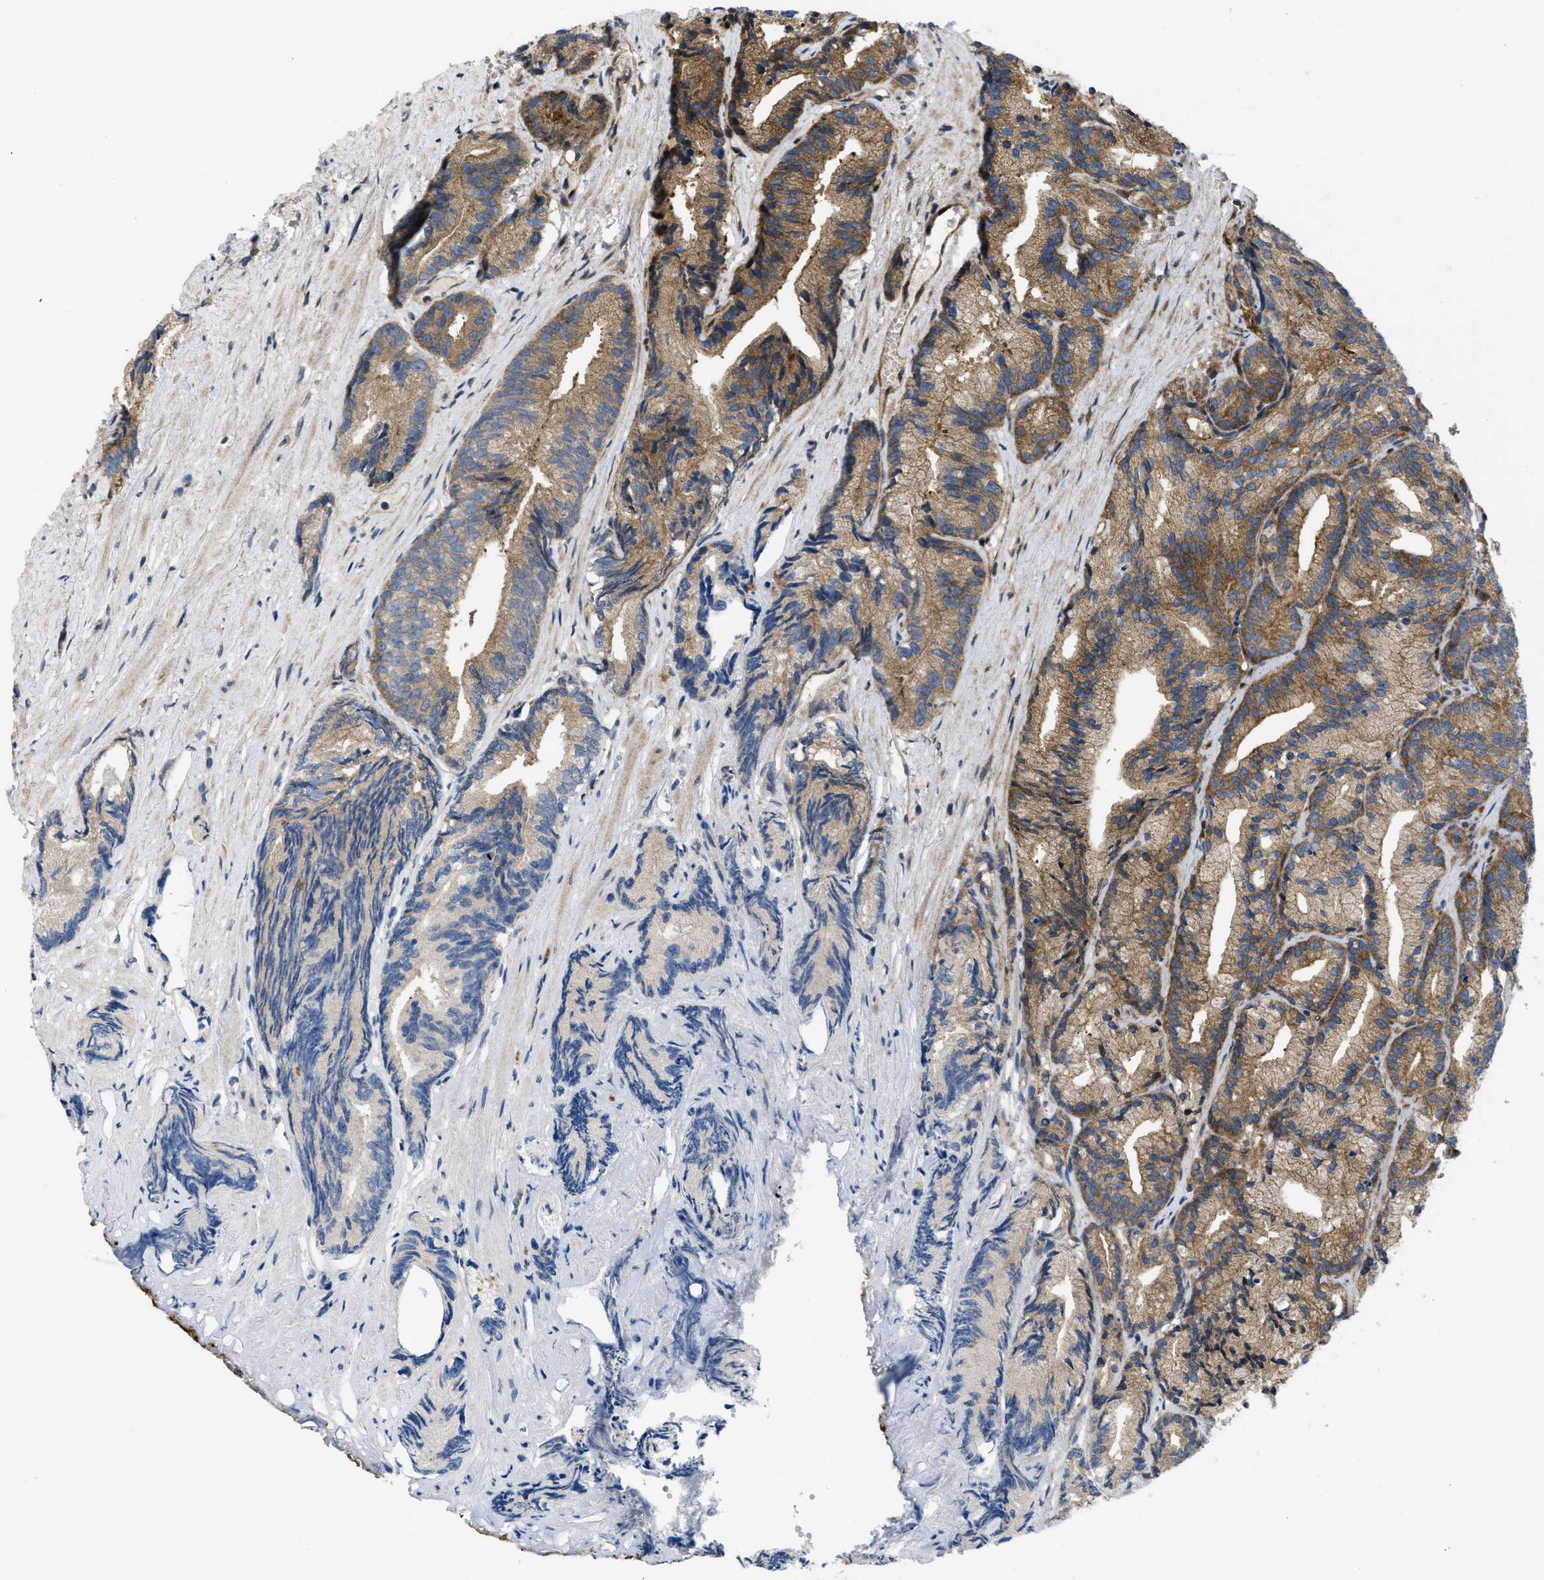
{"staining": {"intensity": "moderate", "quantity": ">75%", "location": "cytoplasmic/membranous"}, "tissue": "prostate cancer", "cell_type": "Tumor cells", "image_type": "cancer", "snomed": [{"axis": "morphology", "description": "Adenocarcinoma, Low grade"}, {"axis": "topography", "description": "Prostate"}], "caption": "High-magnification brightfield microscopy of prostate cancer stained with DAB (brown) and counterstained with hematoxylin (blue). tumor cells exhibit moderate cytoplasmic/membranous staining is identified in approximately>75% of cells. The staining was performed using DAB (3,3'-diaminobenzidine), with brown indicating positive protein expression. Nuclei are stained blue with hematoxylin.", "gene": "PPP2CB", "patient": {"sex": "male", "age": 89}}